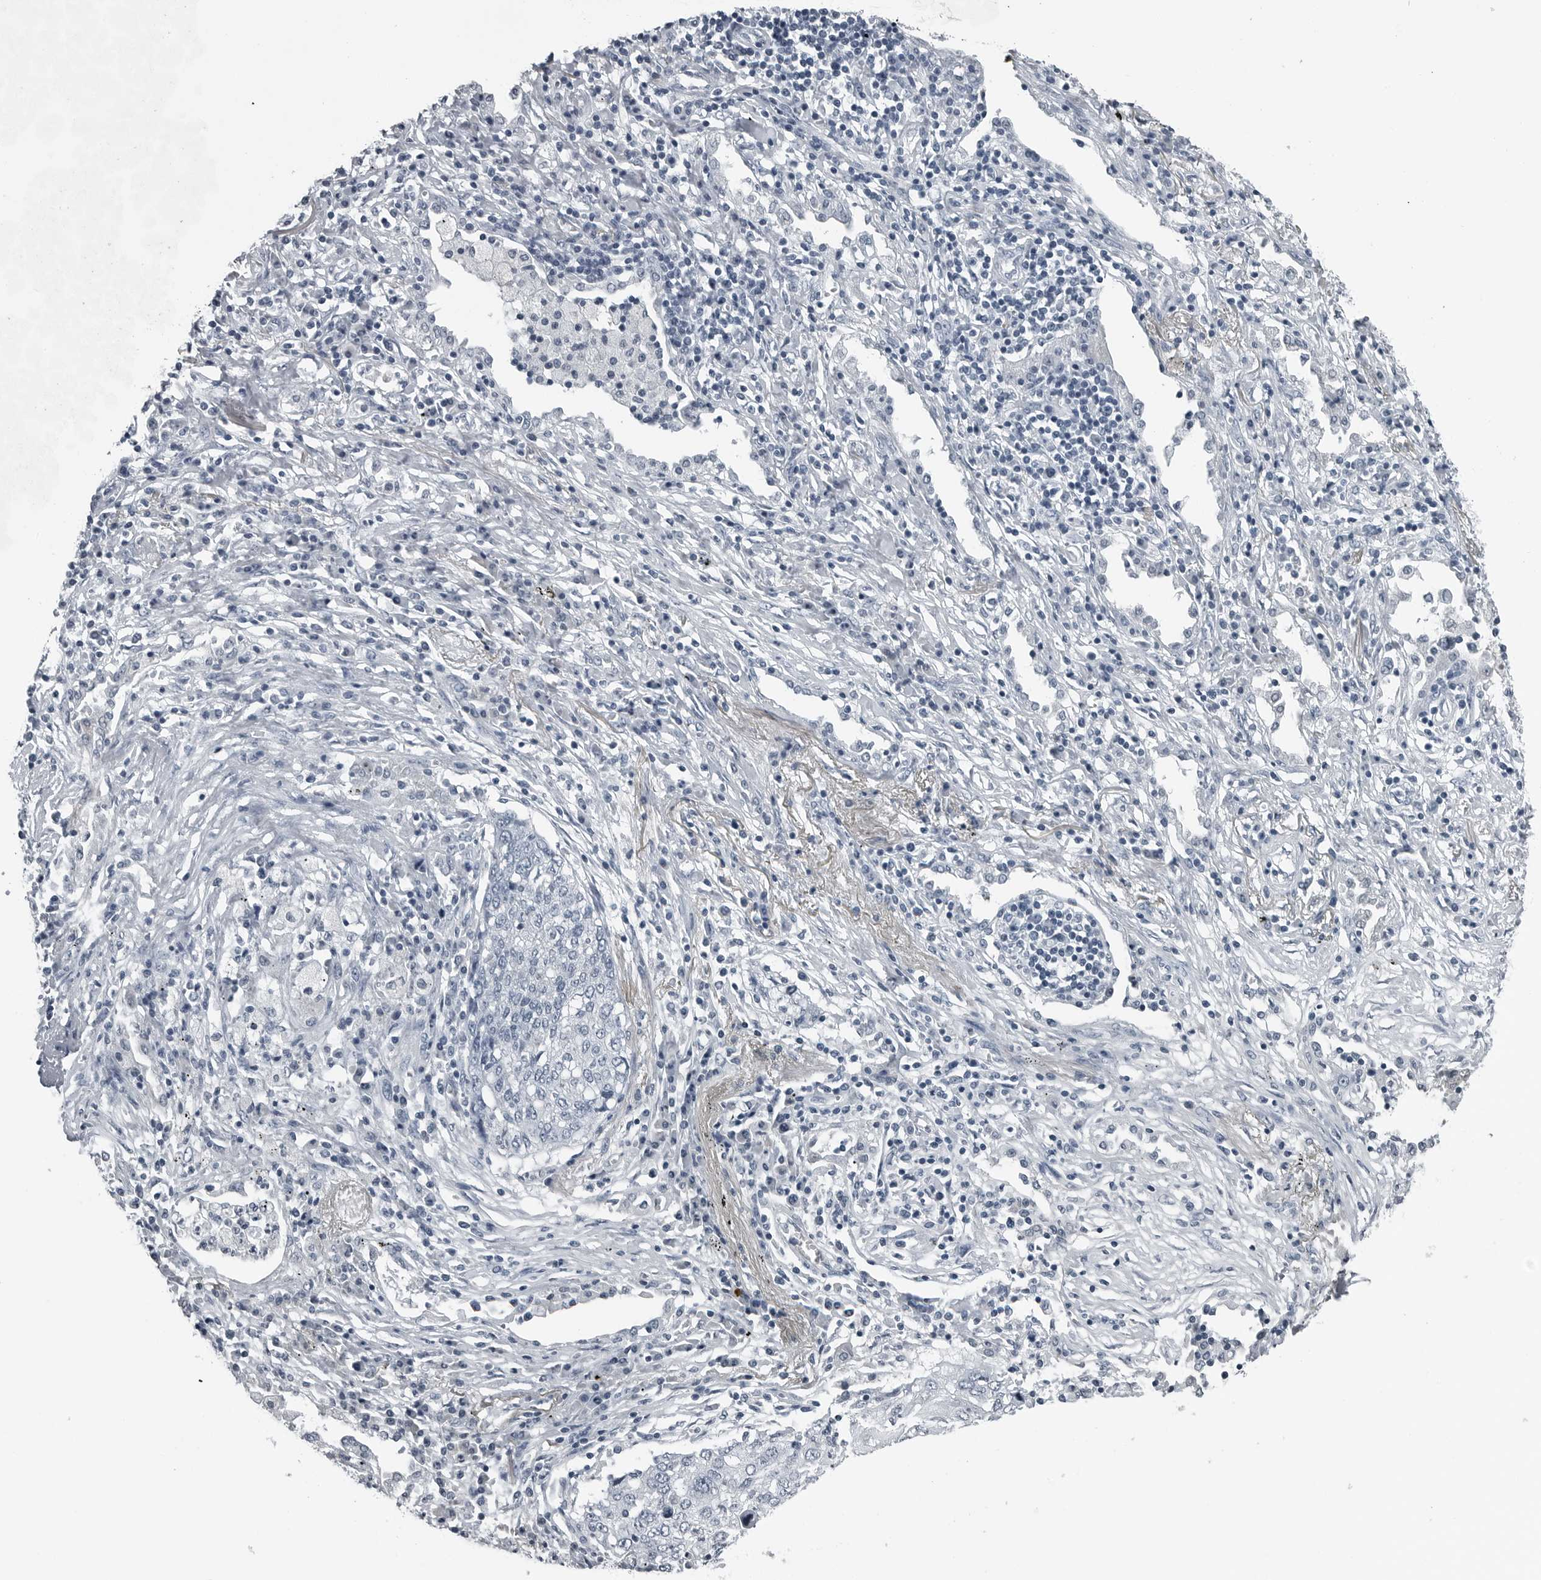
{"staining": {"intensity": "negative", "quantity": "none", "location": "none"}, "tissue": "lung cancer", "cell_type": "Tumor cells", "image_type": "cancer", "snomed": [{"axis": "morphology", "description": "Squamous cell carcinoma, NOS"}, {"axis": "topography", "description": "Lung"}], "caption": "Immunohistochemistry (IHC) of human lung cancer displays no positivity in tumor cells.", "gene": "SPINK1", "patient": {"sex": "female", "age": 63}}